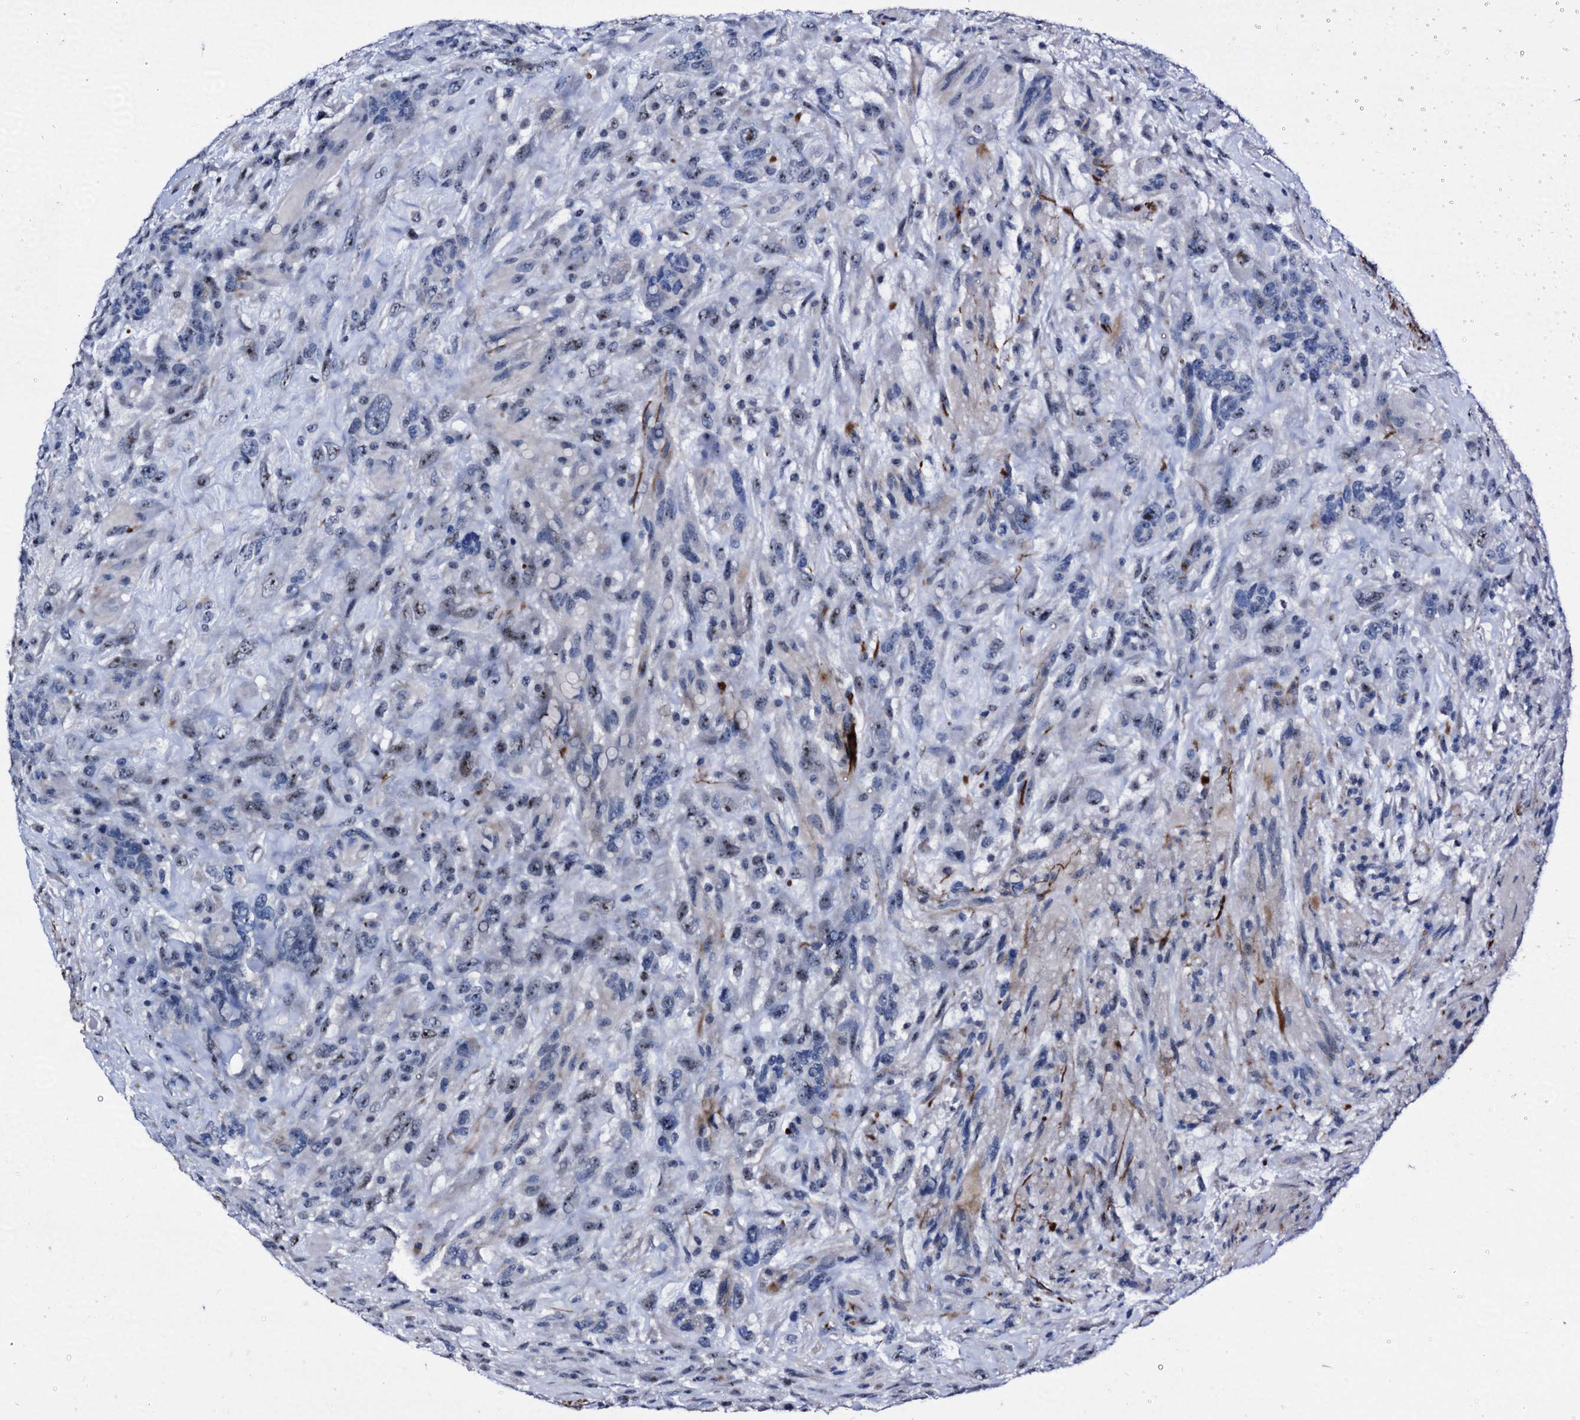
{"staining": {"intensity": "weak", "quantity": "<25%", "location": "nuclear"}, "tissue": "glioma", "cell_type": "Tumor cells", "image_type": "cancer", "snomed": [{"axis": "morphology", "description": "Glioma, malignant, High grade"}, {"axis": "topography", "description": "Brain"}], "caption": "Immunohistochemistry photomicrograph of human malignant glioma (high-grade) stained for a protein (brown), which reveals no staining in tumor cells.", "gene": "EMG1", "patient": {"sex": "male", "age": 61}}